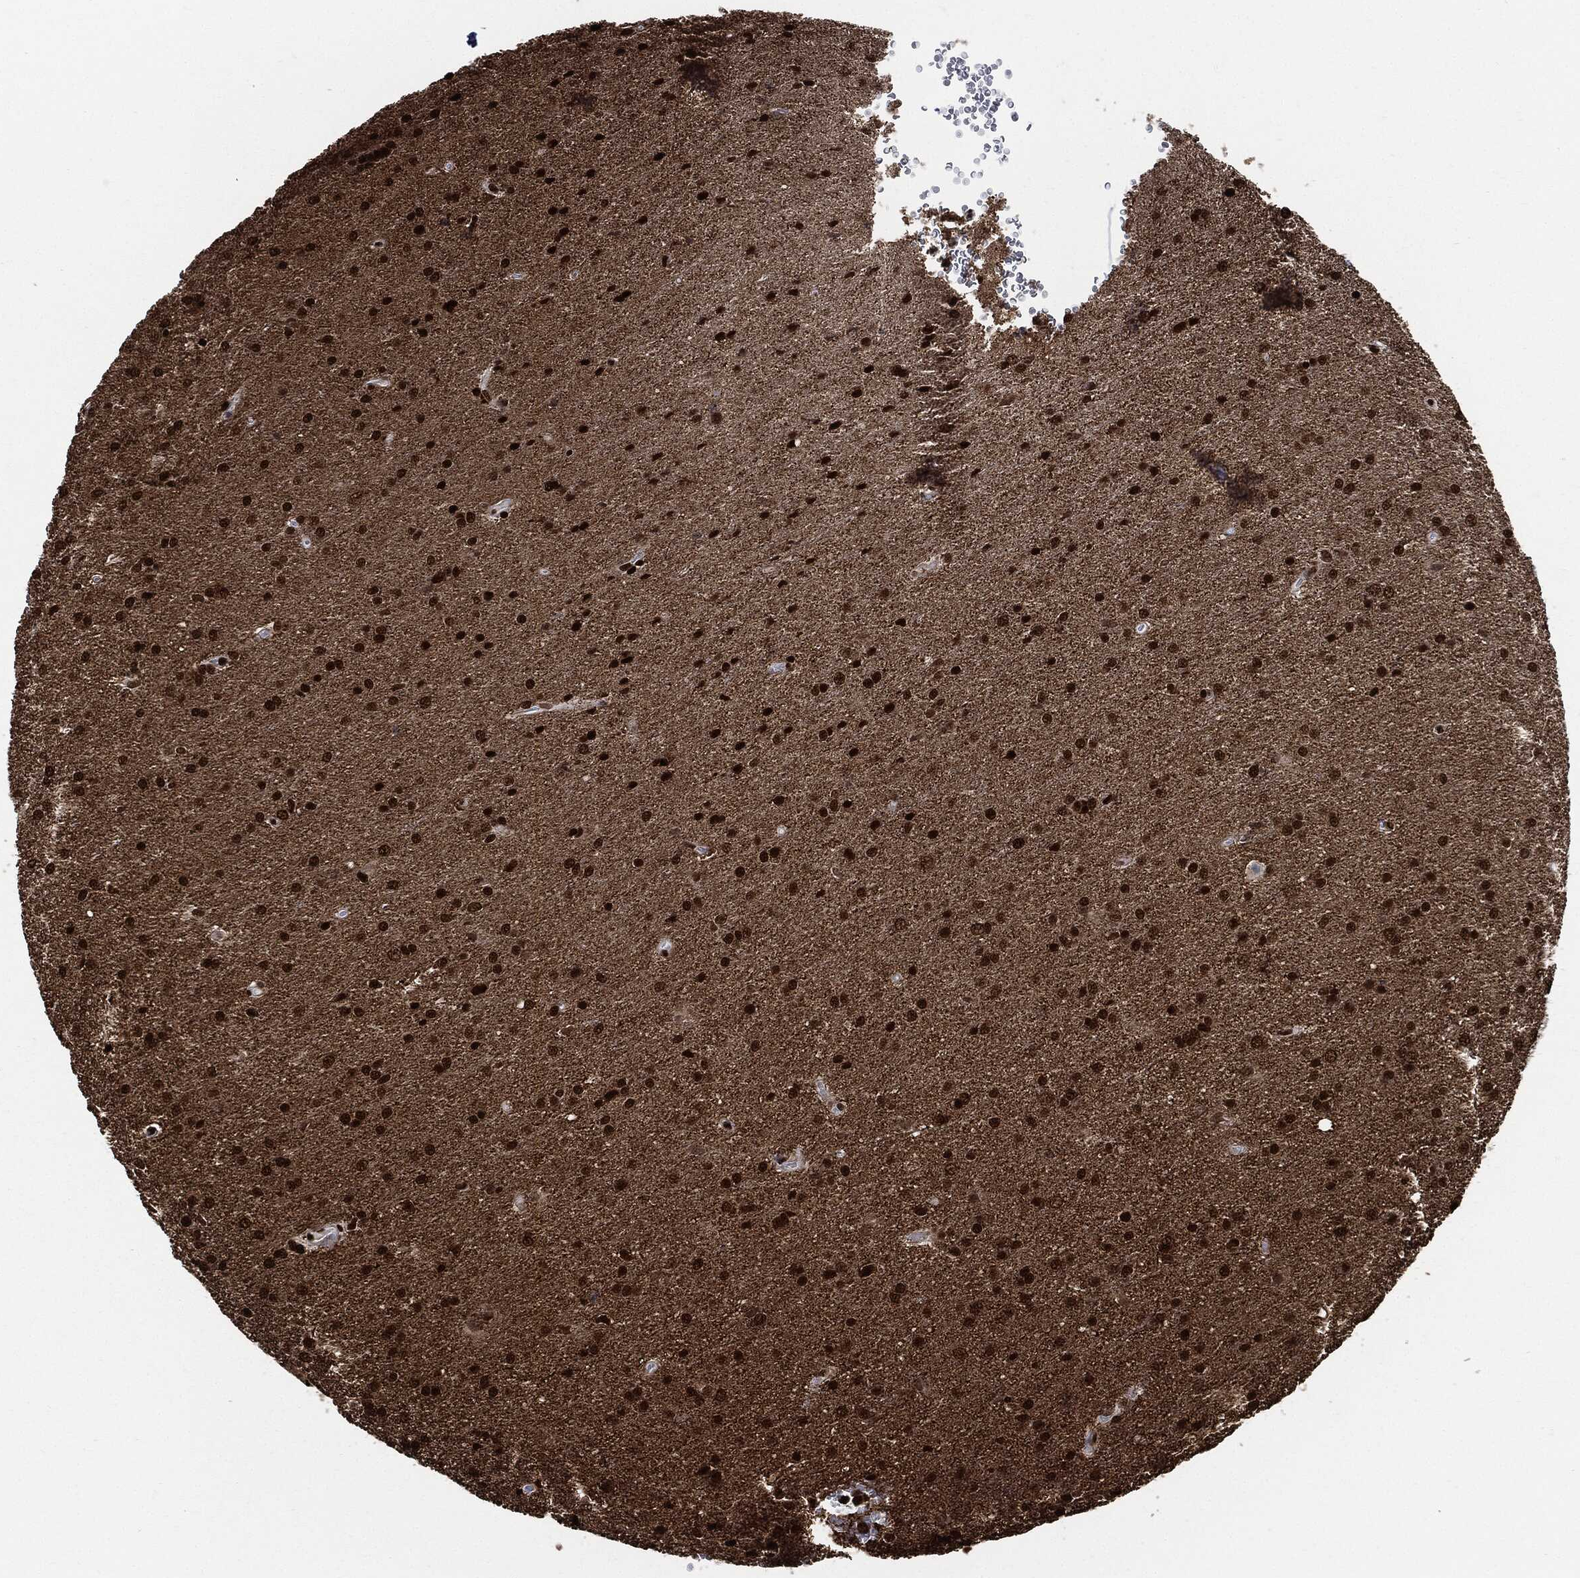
{"staining": {"intensity": "strong", "quantity": ">75%", "location": "nuclear"}, "tissue": "glioma", "cell_type": "Tumor cells", "image_type": "cancer", "snomed": [{"axis": "morphology", "description": "Glioma, malignant, Low grade"}, {"axis": "topography", "description": "Brain"}], "caption": "A high-resolution histopathology image shows IHC staining of malignant low-grade glioma, which shows strong nuclear positivity in approximately >75% of tumor cells.", "gene": "RECQL", "patient": {"sex": "female", "age": 32}}